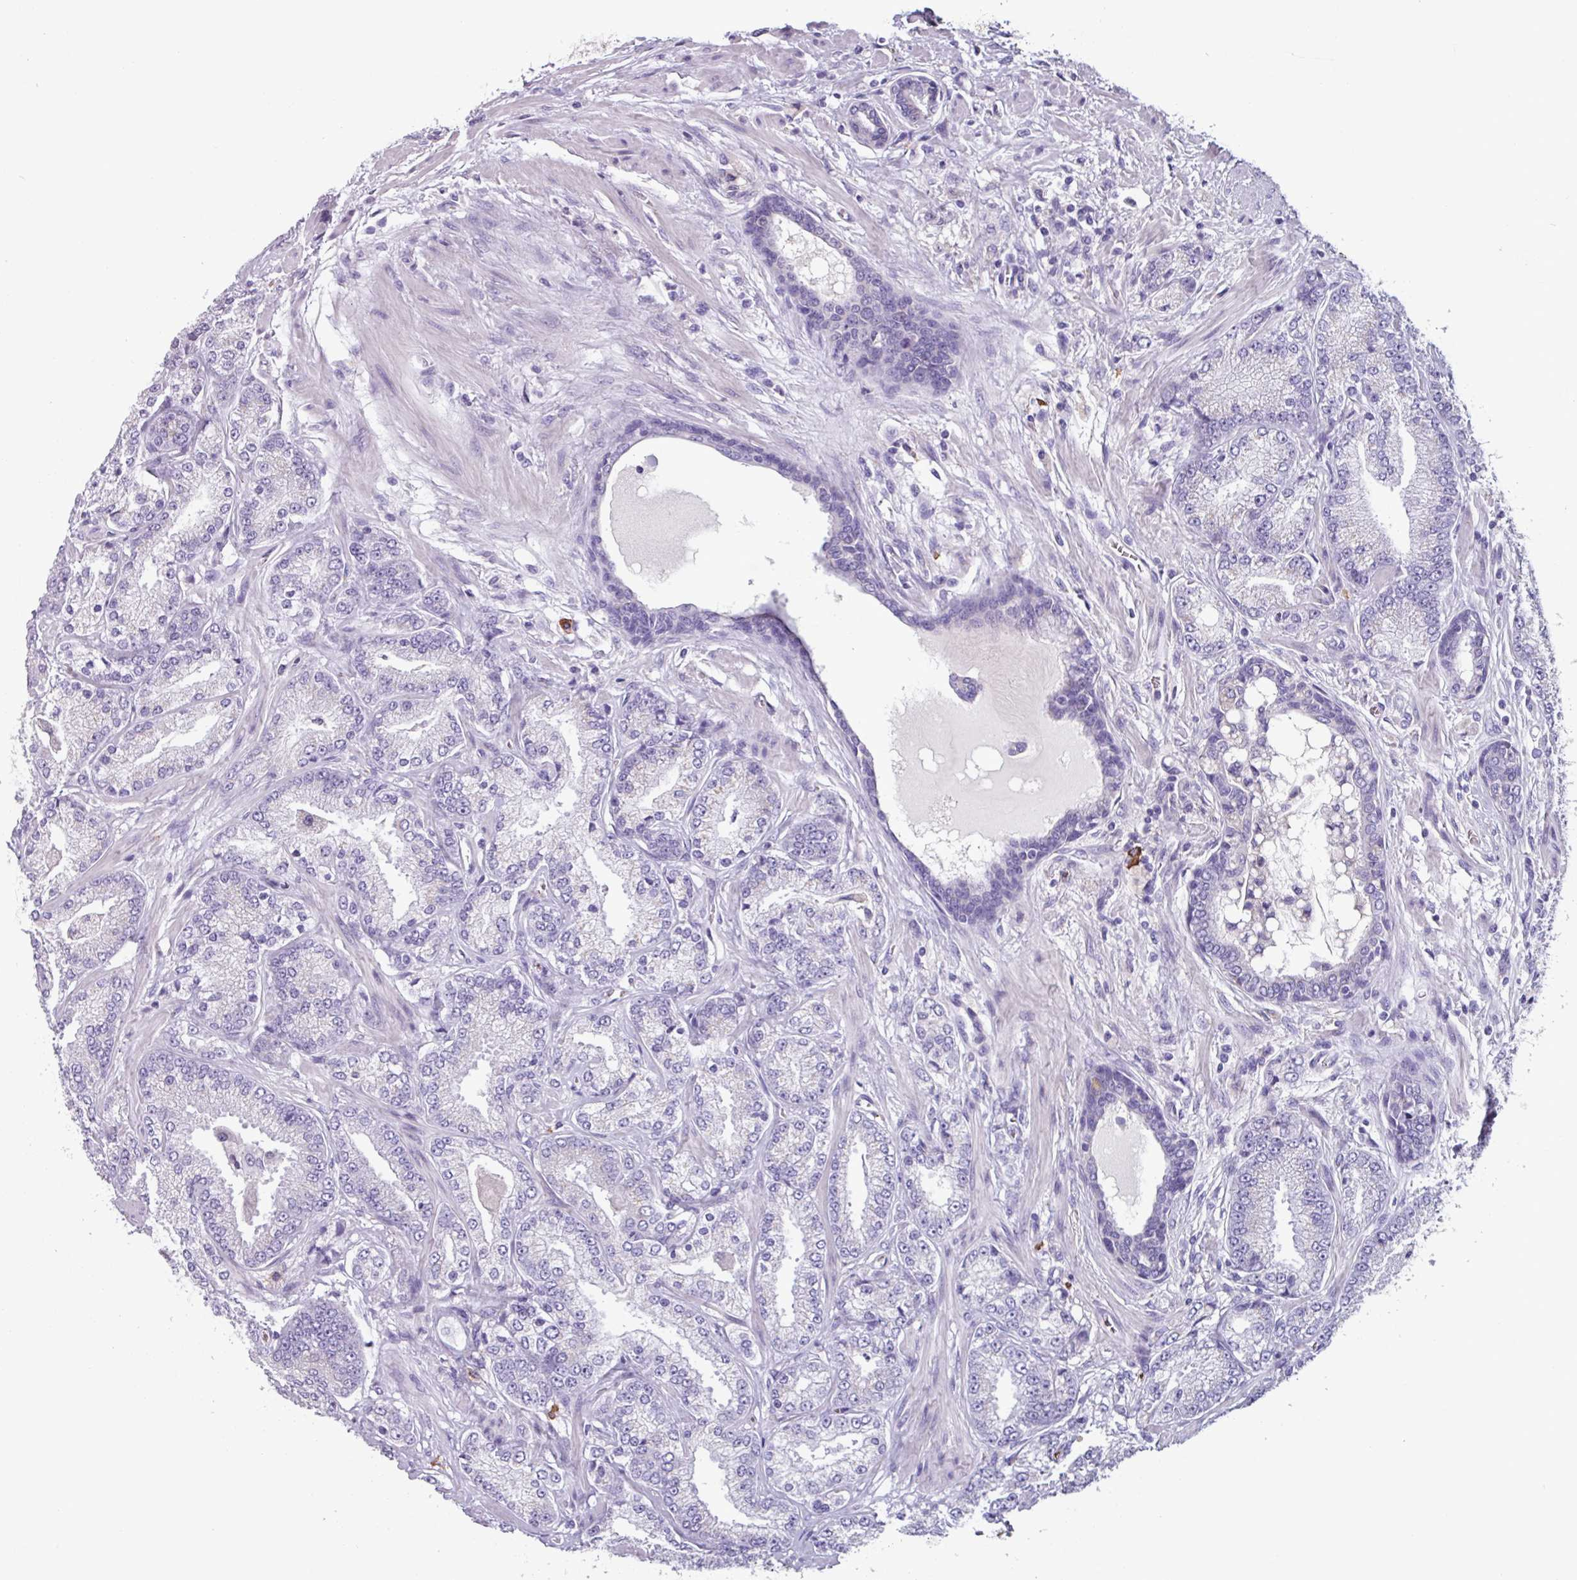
{"staining": {"intensity": "negative", "quantity": "none", "location": "none"}, "tissue": "prostate cancer", "cell_type": "Tumor cells", "image_type": "cancer", "snomed": [{"axis": "morphology", "description": "Adenocarcinoma, High grade"}, {"axis": "topography", "description": "Prostate"}], "caption": "IHC of human adenocarcinoma (high-grade) (prostate) exhibits no staining in tumor cells. Nuclei are stained in blue.", "gene": "ADGRE1", "patient": {"sex": "male", "age": 68}}